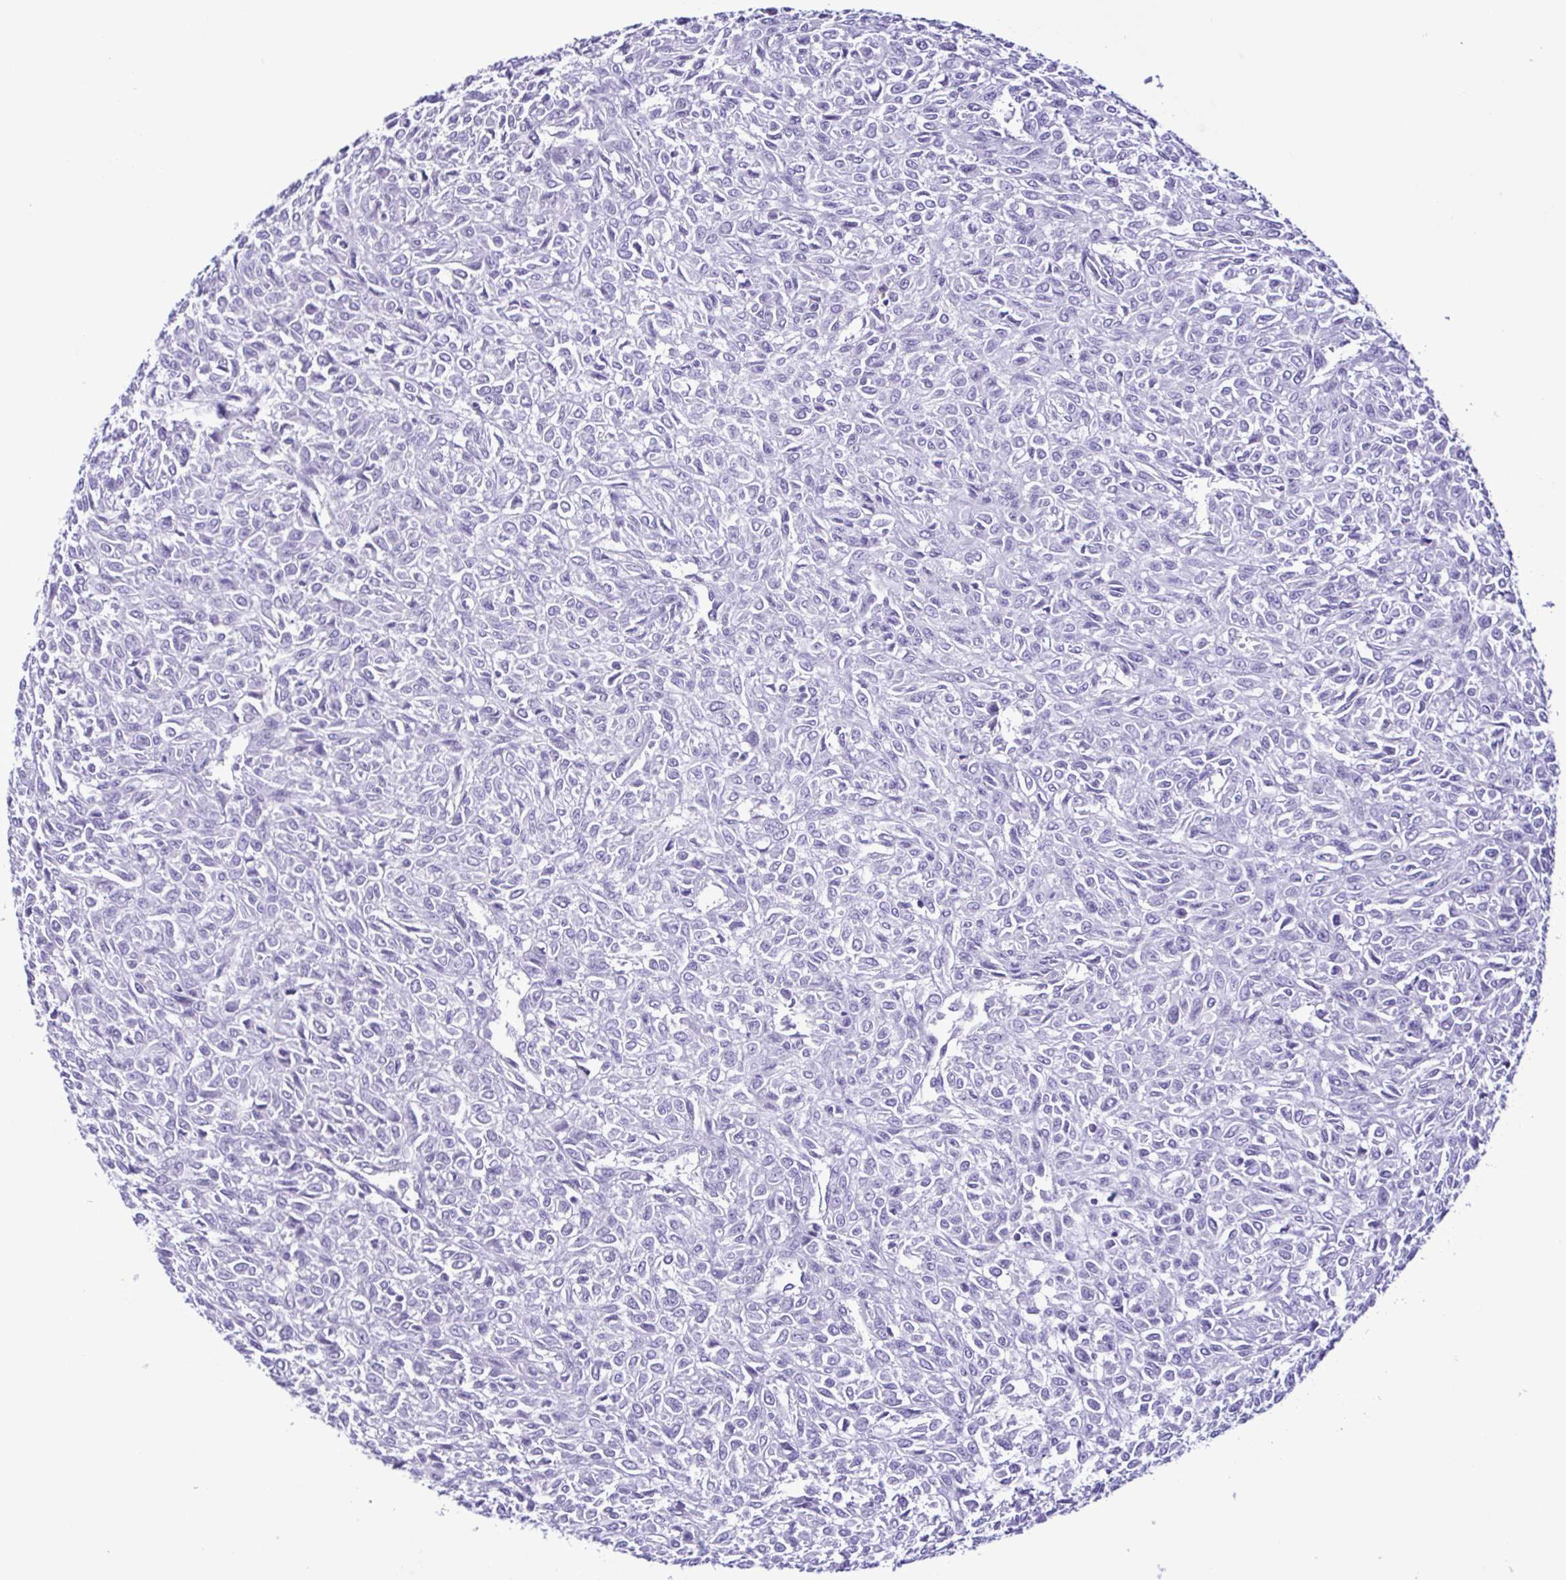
{"staining": {"intensity": "negative", "quantity": "none", "location": "none"}, "tissue": "renal cancer", "cell_type": "Tumor cells", "image_type": "cancer", "snomed": [{"axis": "morphology", "description": "Adenocarcinoma, NOS"}, {"axis": "topography", "description": "Kidney"}], "caption": "Human renal cancer stained for a protein using immunohistochemistry exhibits no expression in tumor cells.", "gene": "SPATA16", "patient": {"sex": "male", "age": 58}}